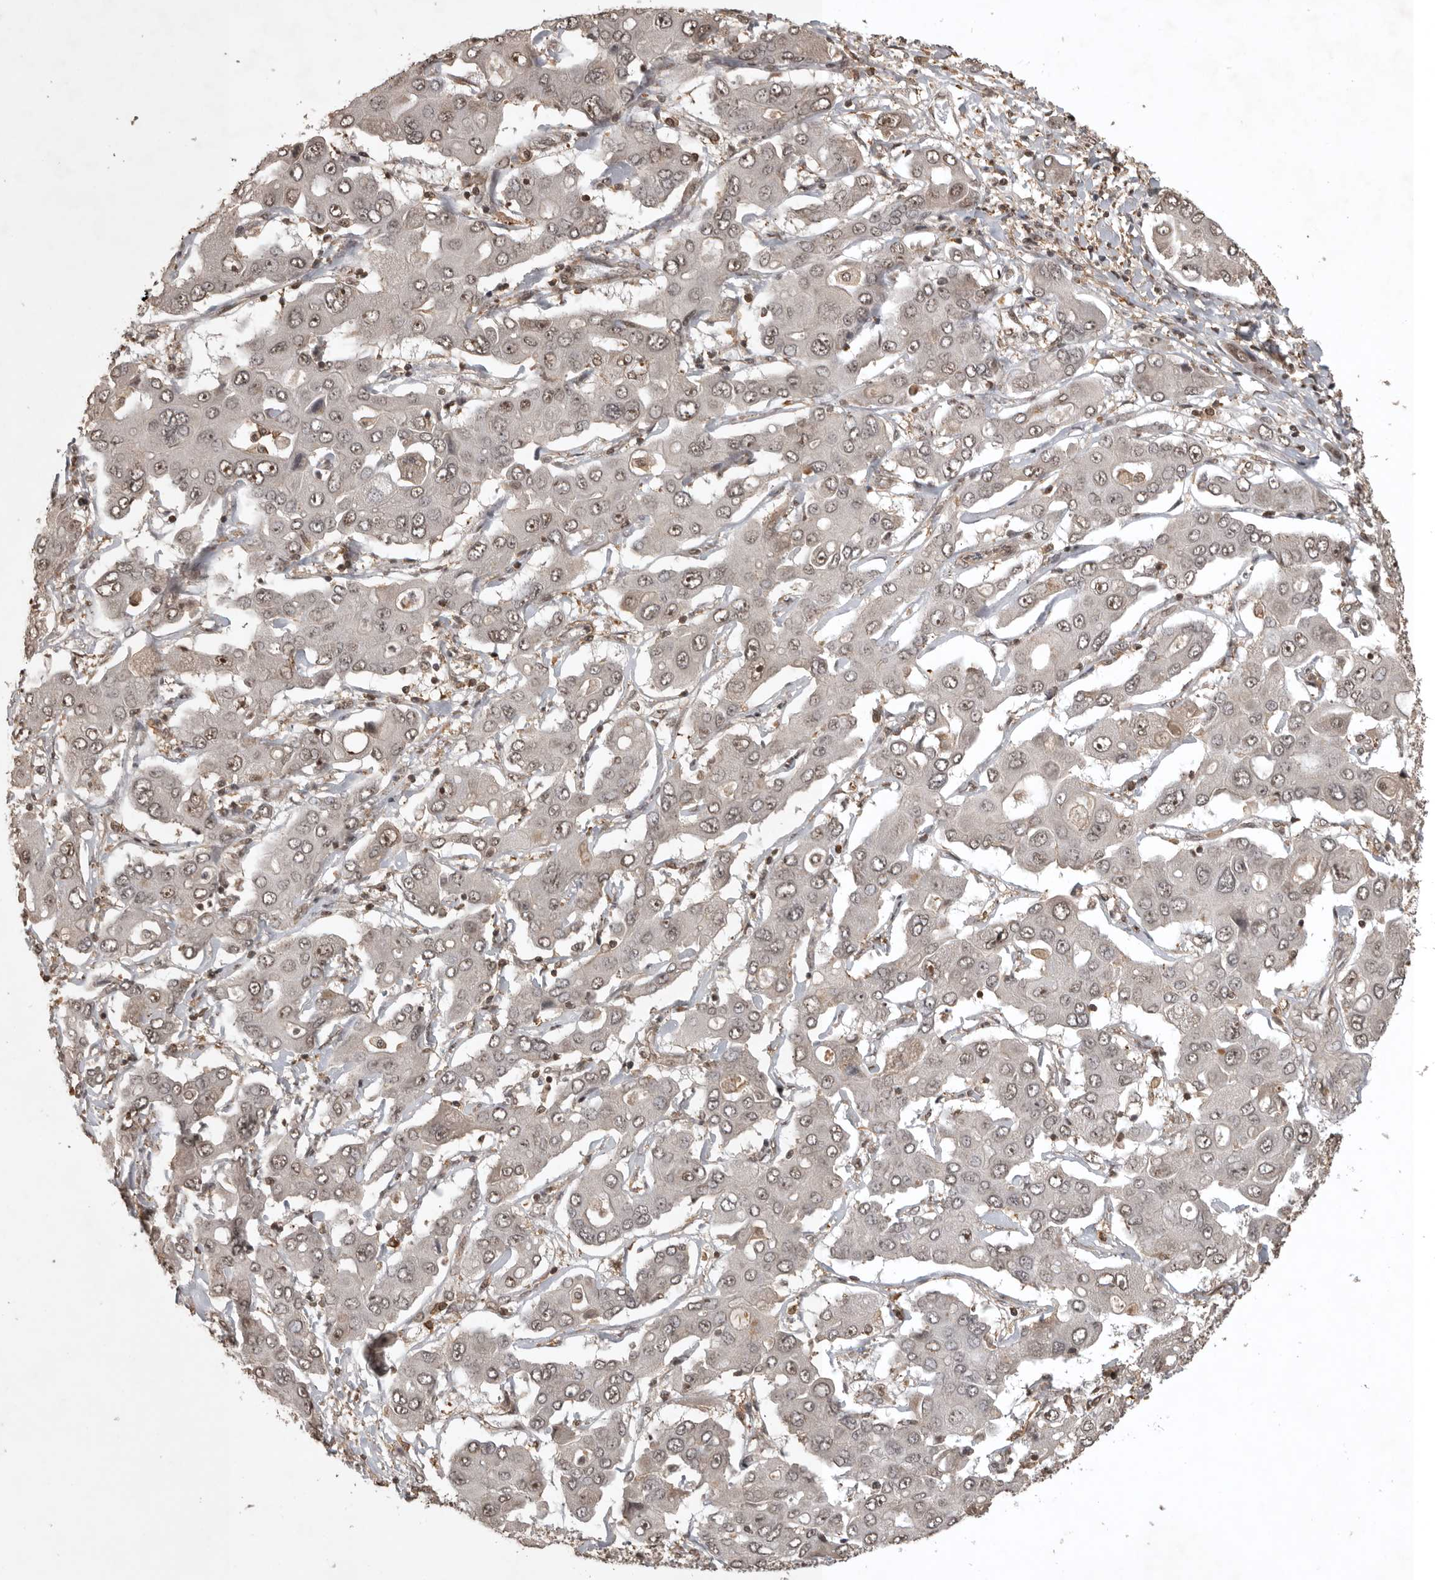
{"staining": {"intensity": "weak", "quantity": ">75%", "location": "nuclear"}, "tissue": "liver cancer", "cell_type": "Tumor cells", "image_type": "cancer", "snomed": [{"axis": "morphology", "description": "Cholangiocarcinoma"}, {"axis": "topography", "description": "Liver"}], "caption": "A histopathology image of cholangiocarcinoma (liver) stained for a protein shows weak nuclear brown staining in tumor cells. (DAB = brown stain, brightfield microscopy at high magnification).", "gene": "CBLL1", "patient": {"sex": "male", "age": 67}}